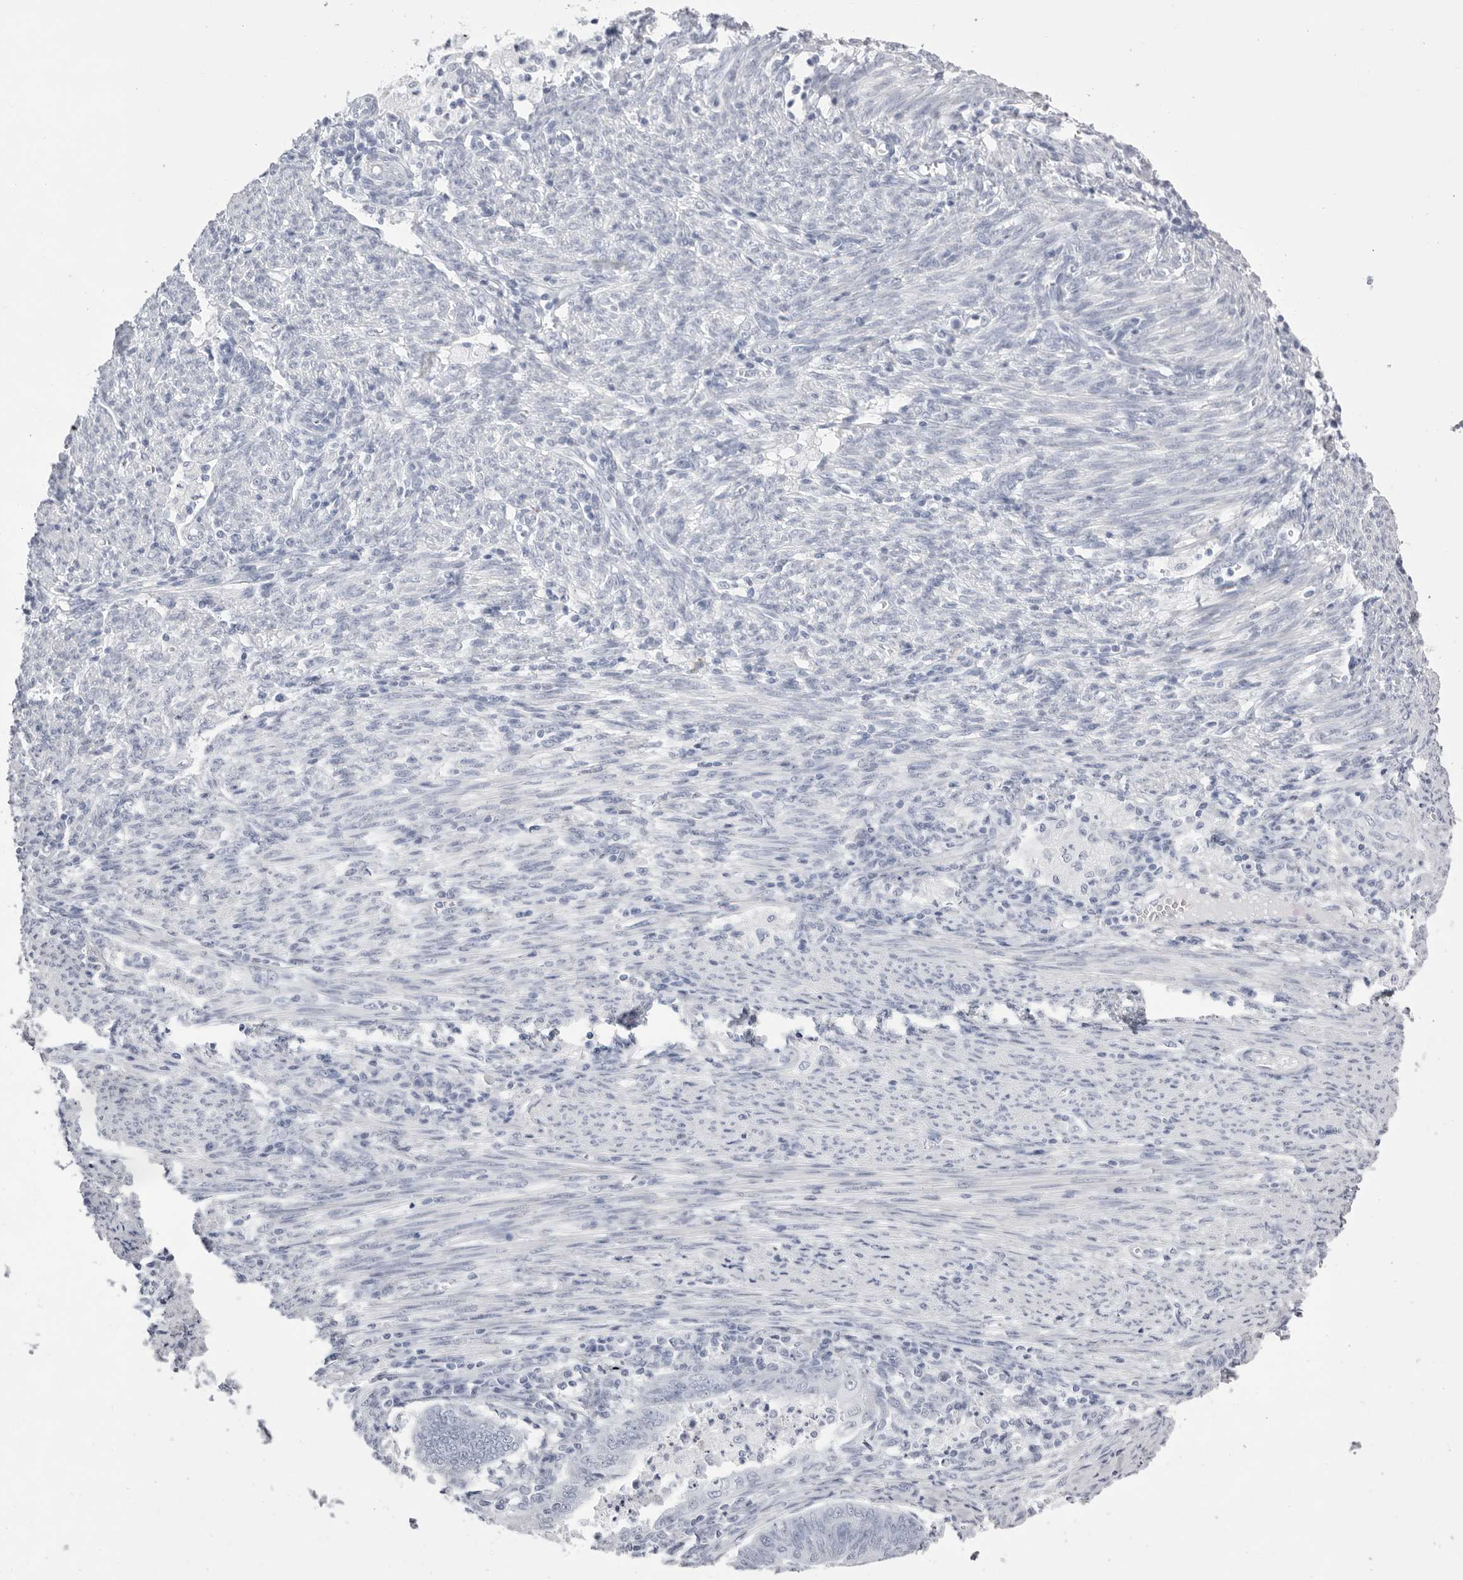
{"staining": {"intensity": "negative", "quantity": "none", "location": "none"}, "tissue": "endometrial cancer", "cell_type": "Tumor cells", "image_type": "cancer", "snomed": [{"axis": "morphology", "description": "Polyp, NOS"}, {"axis": "morphology", "description": "Adenocarcinoma, NOS"}, {"axis": "morphology", "description": "Adenoma, NOS"}, {"axis": "topography", "description": "Endometrium"}], "caption": "Immunohistochemistry photomicrograph of human endometrial adenocarcinoma stained for a protein (brown), which displays no staining in tumor cells.", "gene": "TMOD4", "patient": {"sex": "female", "age": 79}}